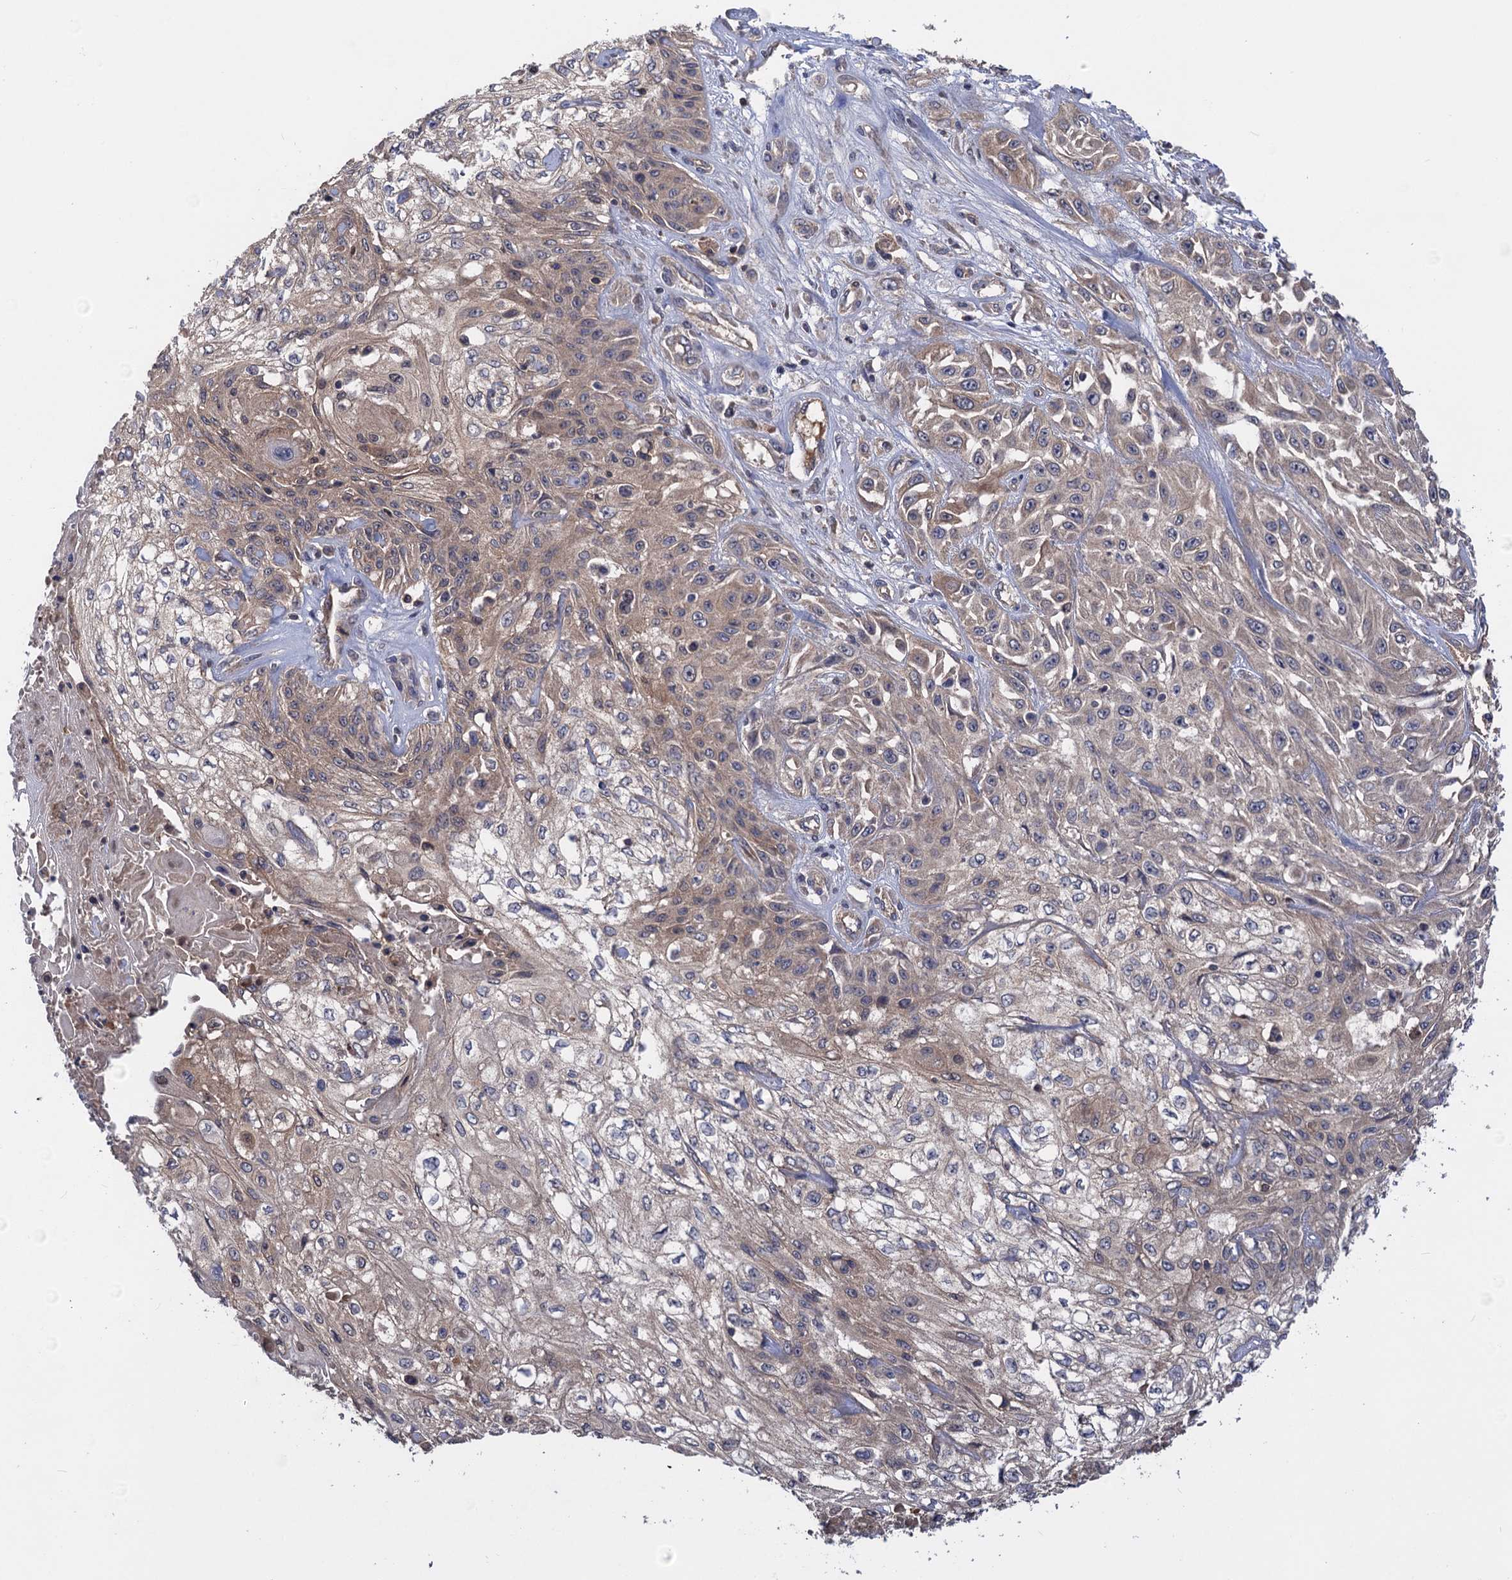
{"staining": {"intensity": "weak", "quantity": "<25%", "location": "cytoplasmic/membranous"}, "tissue": "skin cancer", "cell_type": "Tumor cells", "image_type": "cancer", "snomed": [{"axis": "morphology", "description": "Squamous cell carcinoma, NOS"}, {"axis": "morphology", "description": "Squamous cell carcinoma, metastatic, NOS"}, {"axis": "topography", "description": "Skin"}, {"axis": "topography", "description": "Lymph node"}], "caption": "Tumor cells show no significant expression in metastatic squamous cell carcinoma (skin).", "gene": "DGKA", "patient": {"sex": "male", "age": 75}}